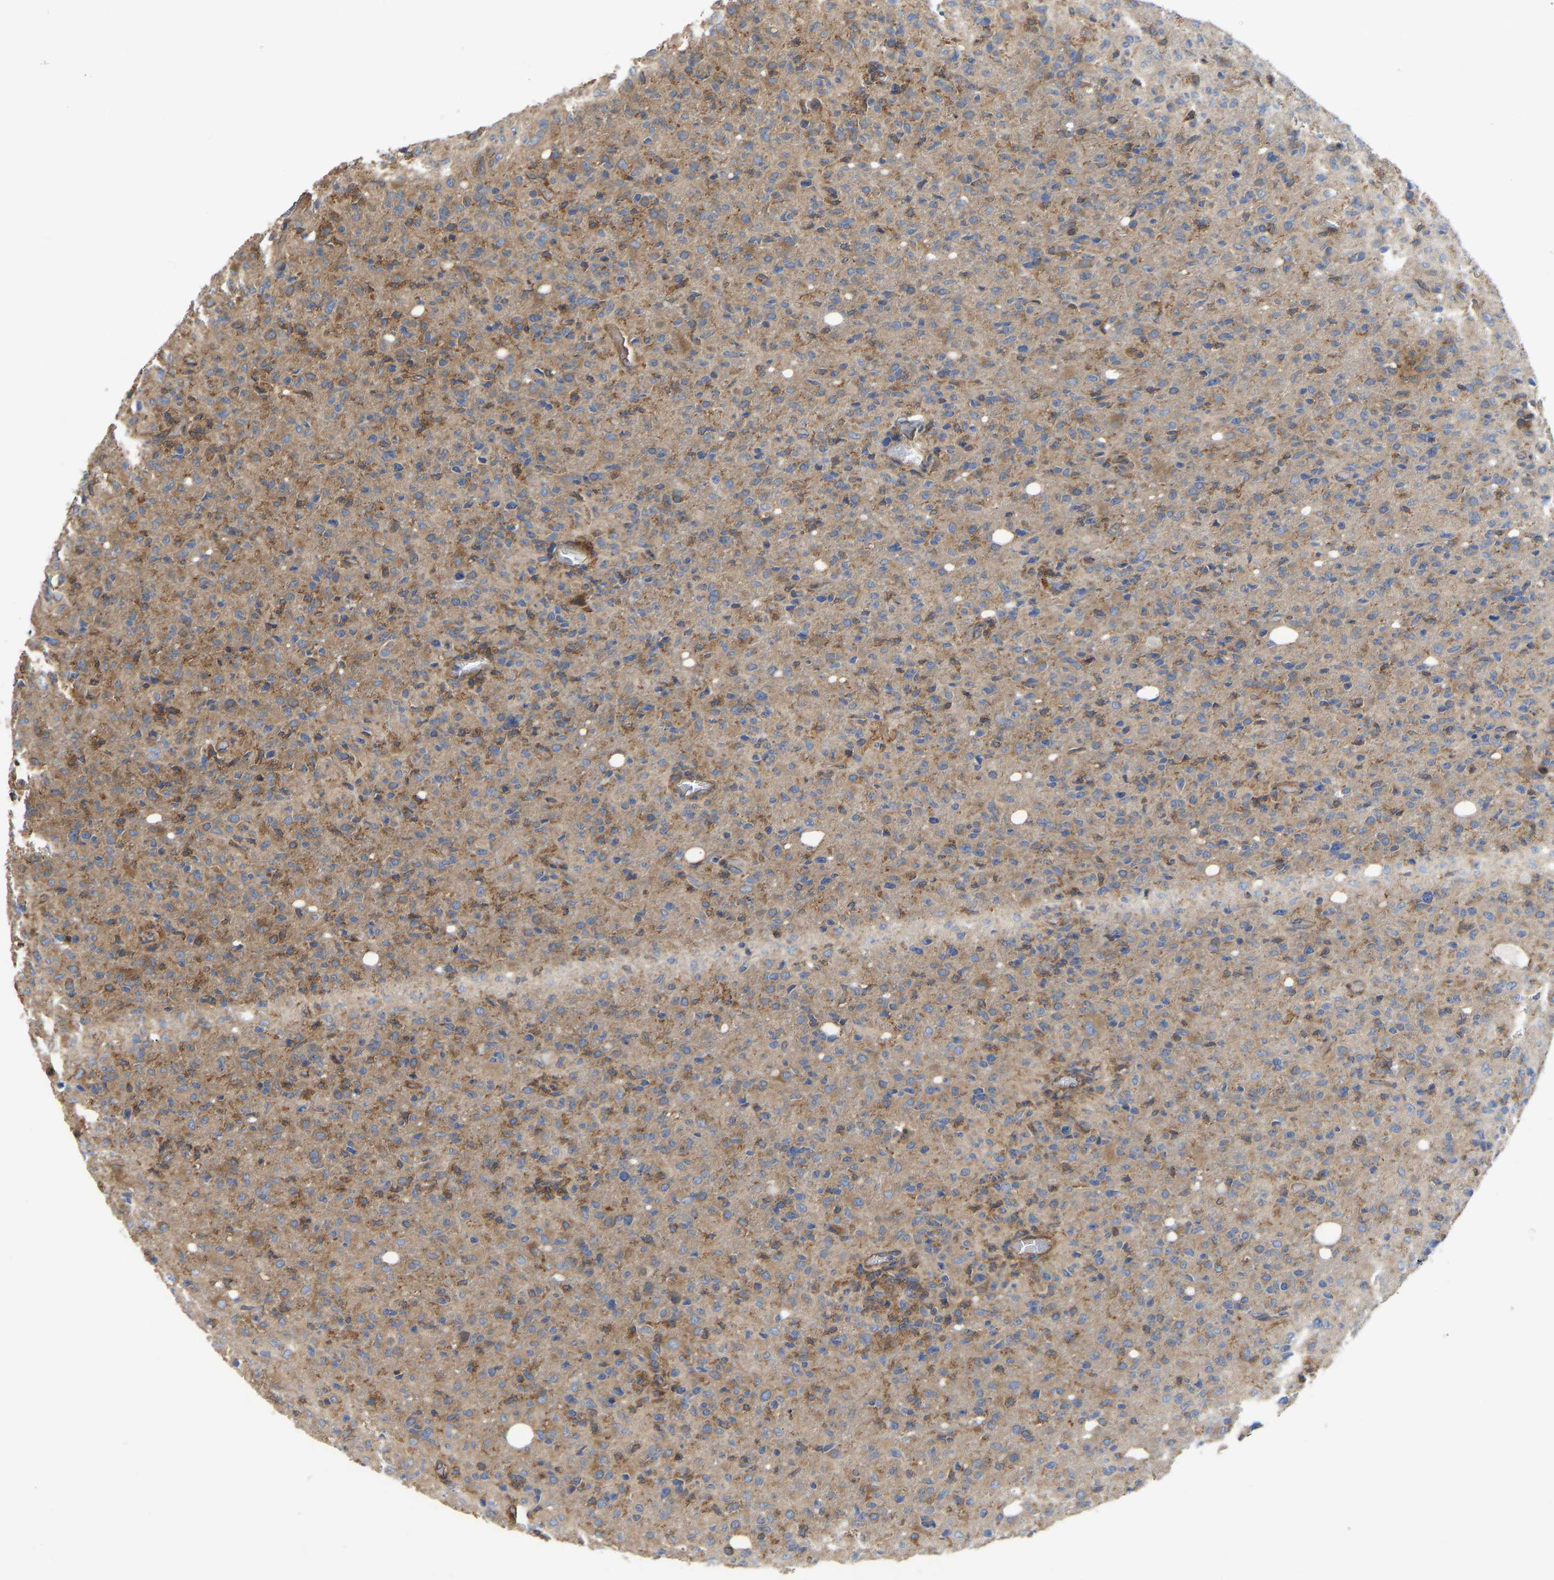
{"staining": {"intensity": "moderate", "quantity": "25%-75%", "location": "cytoplasmic/membranous"}, "tissue": "glioma", "cell_type": "Tumor cells", "image_type": "cancer", "snomed": [{"axis": "morphology", "description": "Glioma, malignant, High grade"}, {"axis": "topography", "description": "Brain"}], "caption": "An immunohistochemistry (IHC) histopathology image of neoplastic tissue is shown. Protein staining in brown shows moderate cytoplasmic/membranous positivity in malignant glioma (high-grade) within tumor cells. (brown staining indicates protein expression, while blue staining denotes nuclei).", "gene": "FLNB", "patient": {"sex": "female", "age": 57}}